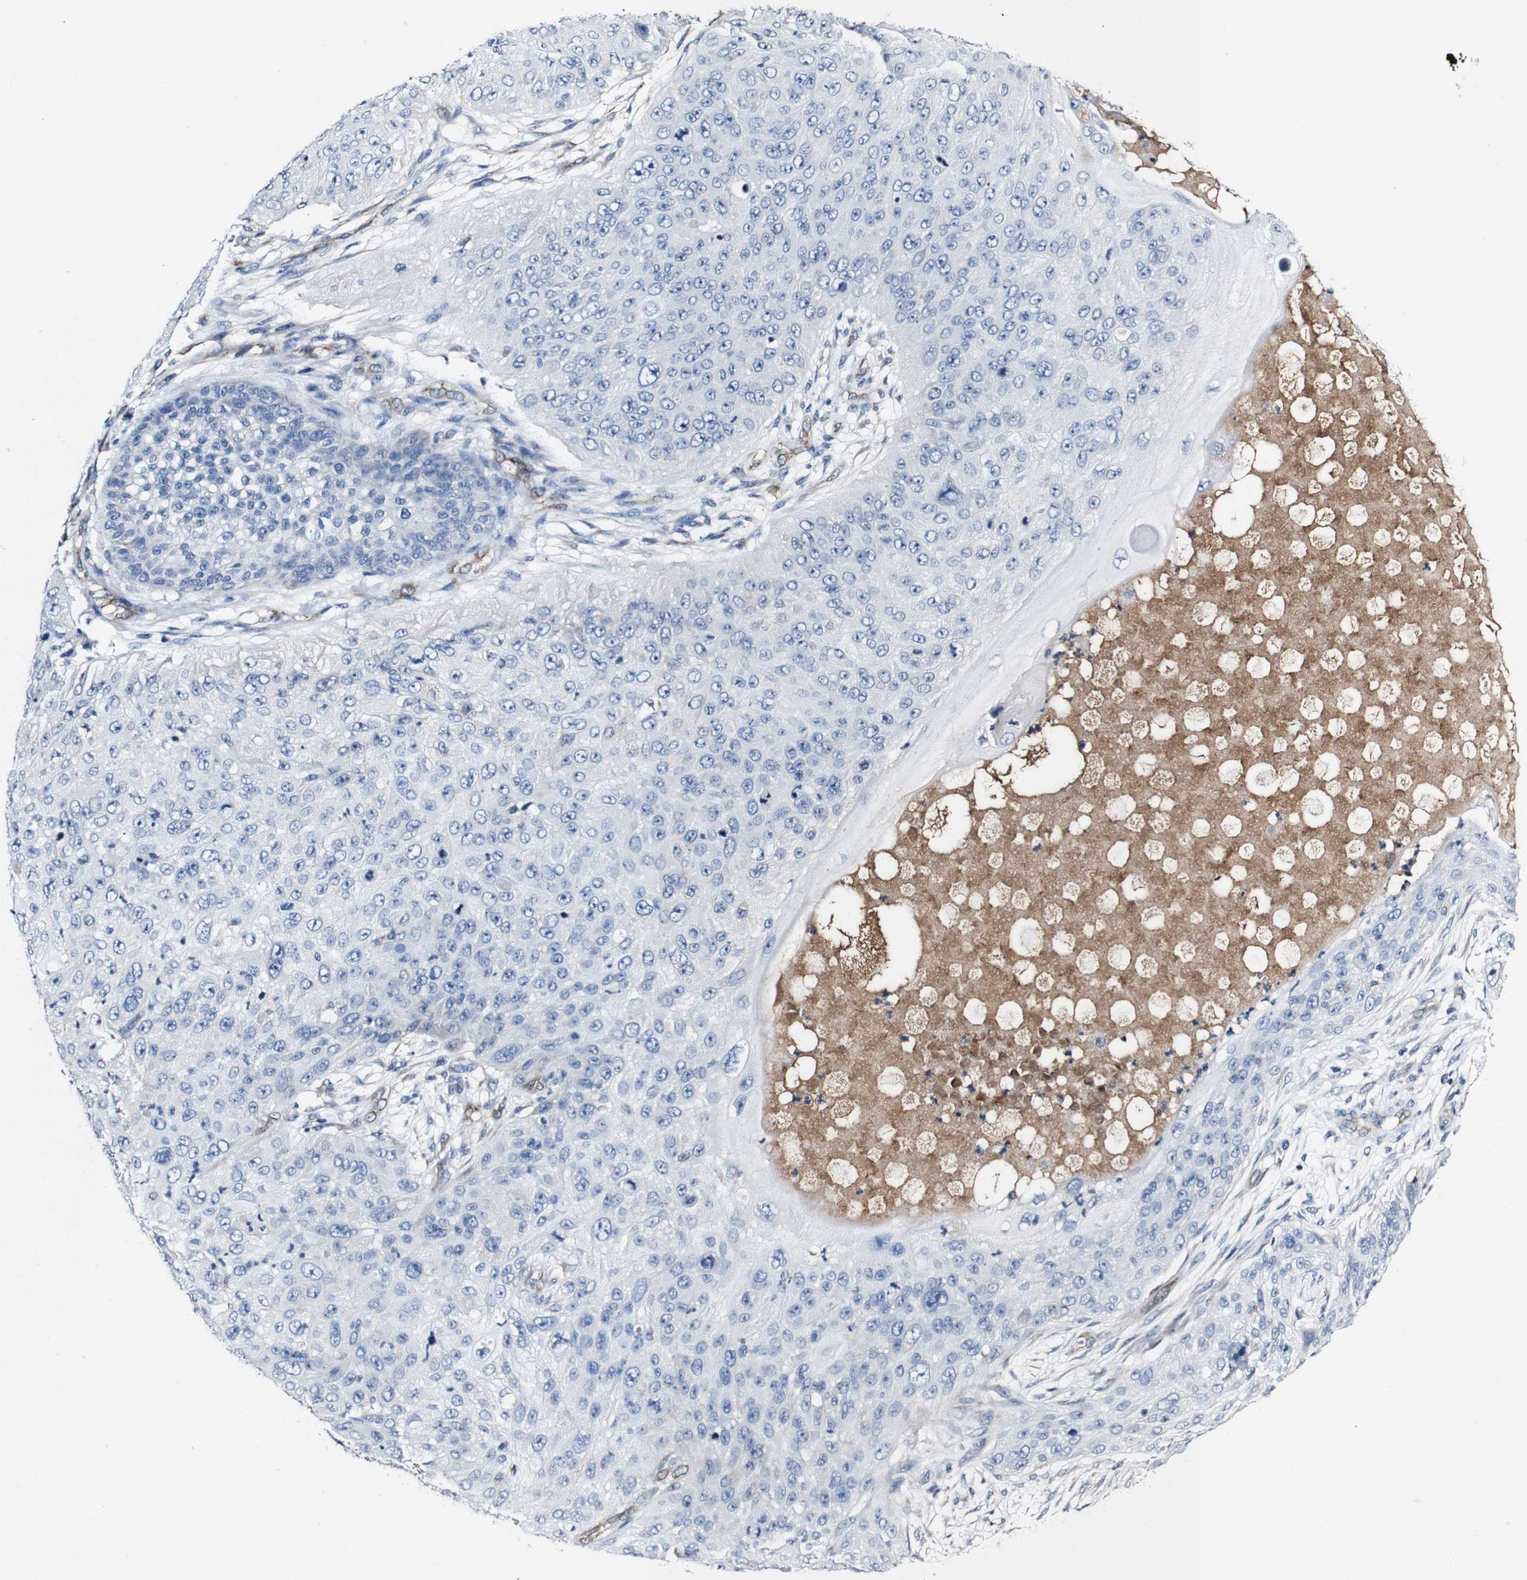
{"staining": {"intensity": "negative", "quantity": "none", "location": "none"}, "tissue": "skin cancer", "cell_type": "Tumor cells", "image_type": "cancer", "snomed": [{"axis": "morphology", "description": "Squamous cell carcinoma, NOS"}, {"axis": "topography", "description": "Skin"}], "caption": "IHC photomicrograph of neoplastic tissue: skin cancer (squamous cell carcinoma) stained with DAB (3,3'-diaminobenzidine) shows no significant protein expression in tumor cells. (Stains: DAB immunohistochemistry with hematoxylin counter stain, Microscopy: brightfield microscopy at high magnification).", "gene": "GRAMD1A", "patient": {"sex": "female", "age": 80}}